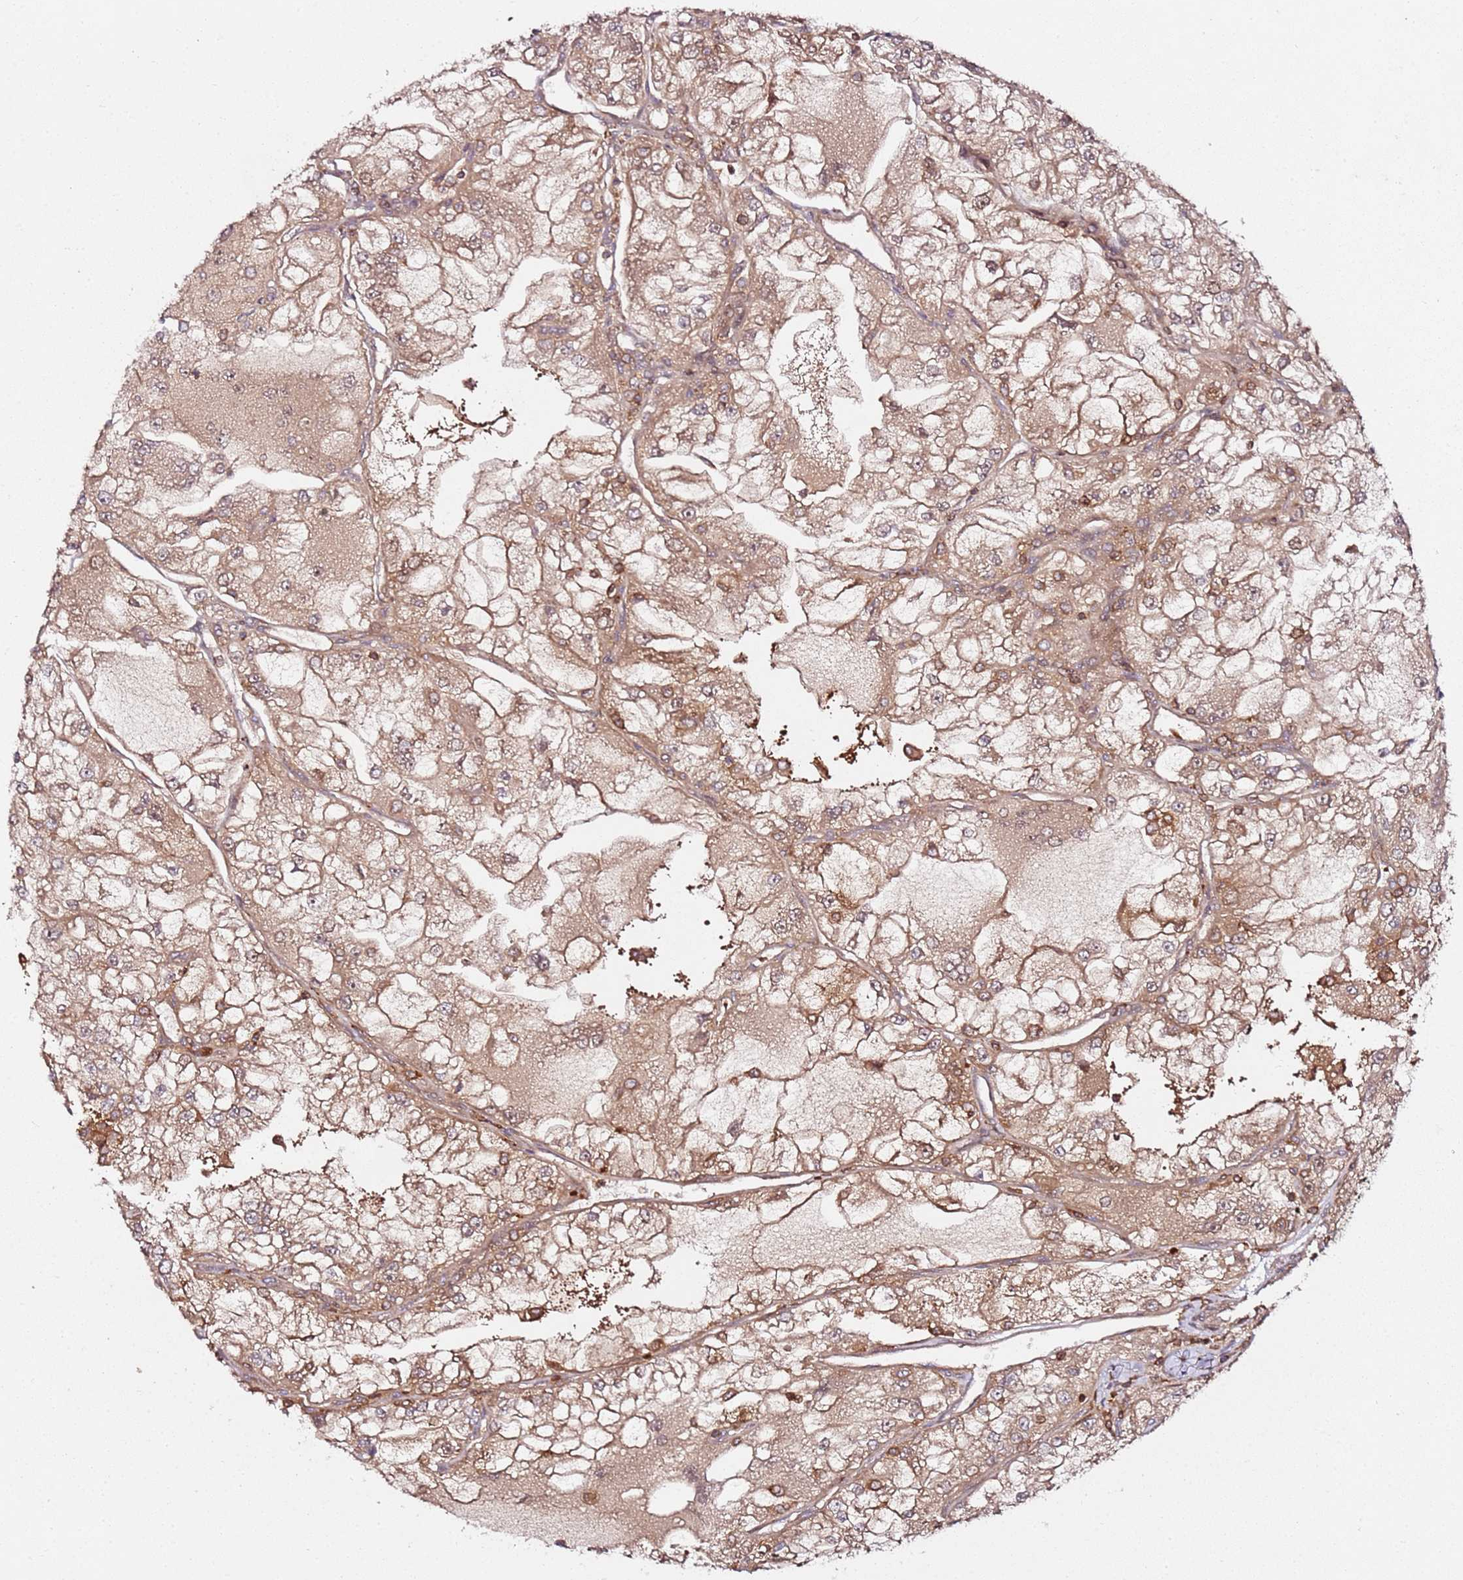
{"staining": {"intensity": "moderate", "quantity": ">75%", "location": "cytoplasmic/membranous"}, "tissue": "renal cancer", "cell_type": "Tumor cells", "image_type": "cancer", "snomed": [{"axis": "morphology", "description": "Adenocarcinoma, NOS"}, {"axis": "topography", "description": "Kidney"}], "caption": "IHC image of neoplastic tissue: human renal adenocarcinoma stained using immunohistochemistry (IHC) reveals medium levels of moderate protein expression localized specifically in the cytoplasmic/membranous of tumor cells, appearing as a cytoplasmic/membranous brown color.", "gene": "PRMT7", "patient": {"sex": "female", "age": 72}}